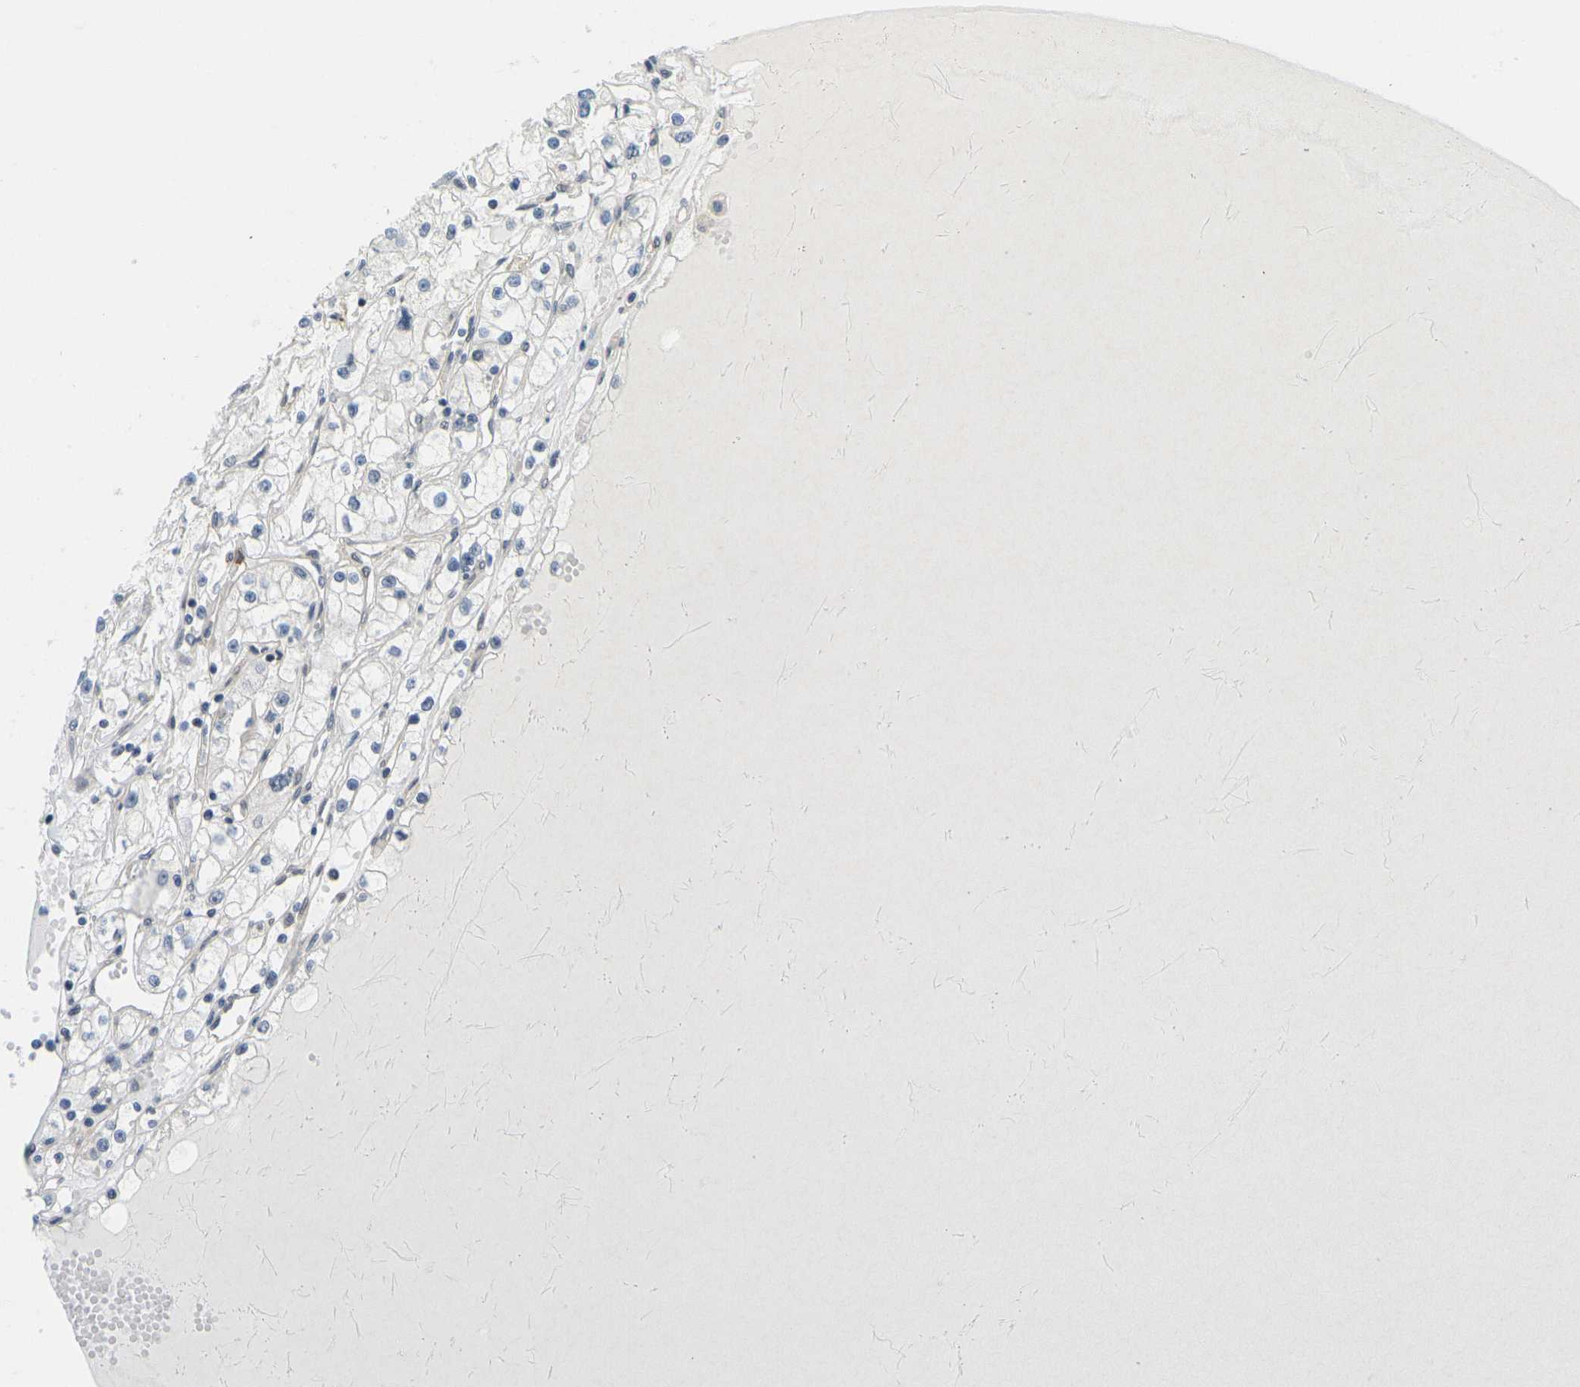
{"staining": {"intensity": "negative", "quantity": "none", "location": "none"}, "tissue": "renal cancer", "cell_type": "Tumor cells", "image_type": "cancer", "snomed": [{"axis": "morphology", "description": "Adenocarcinoma, NOS"}, {"axis": "topography", "description": "Kidney"}], "caption": "Immunohistochemical staining of human renal adenocarcinoma reveals no significant staining in tumor cells.", "gene": "KCTD10", "patient": {"sex": "male", "age": 56}}